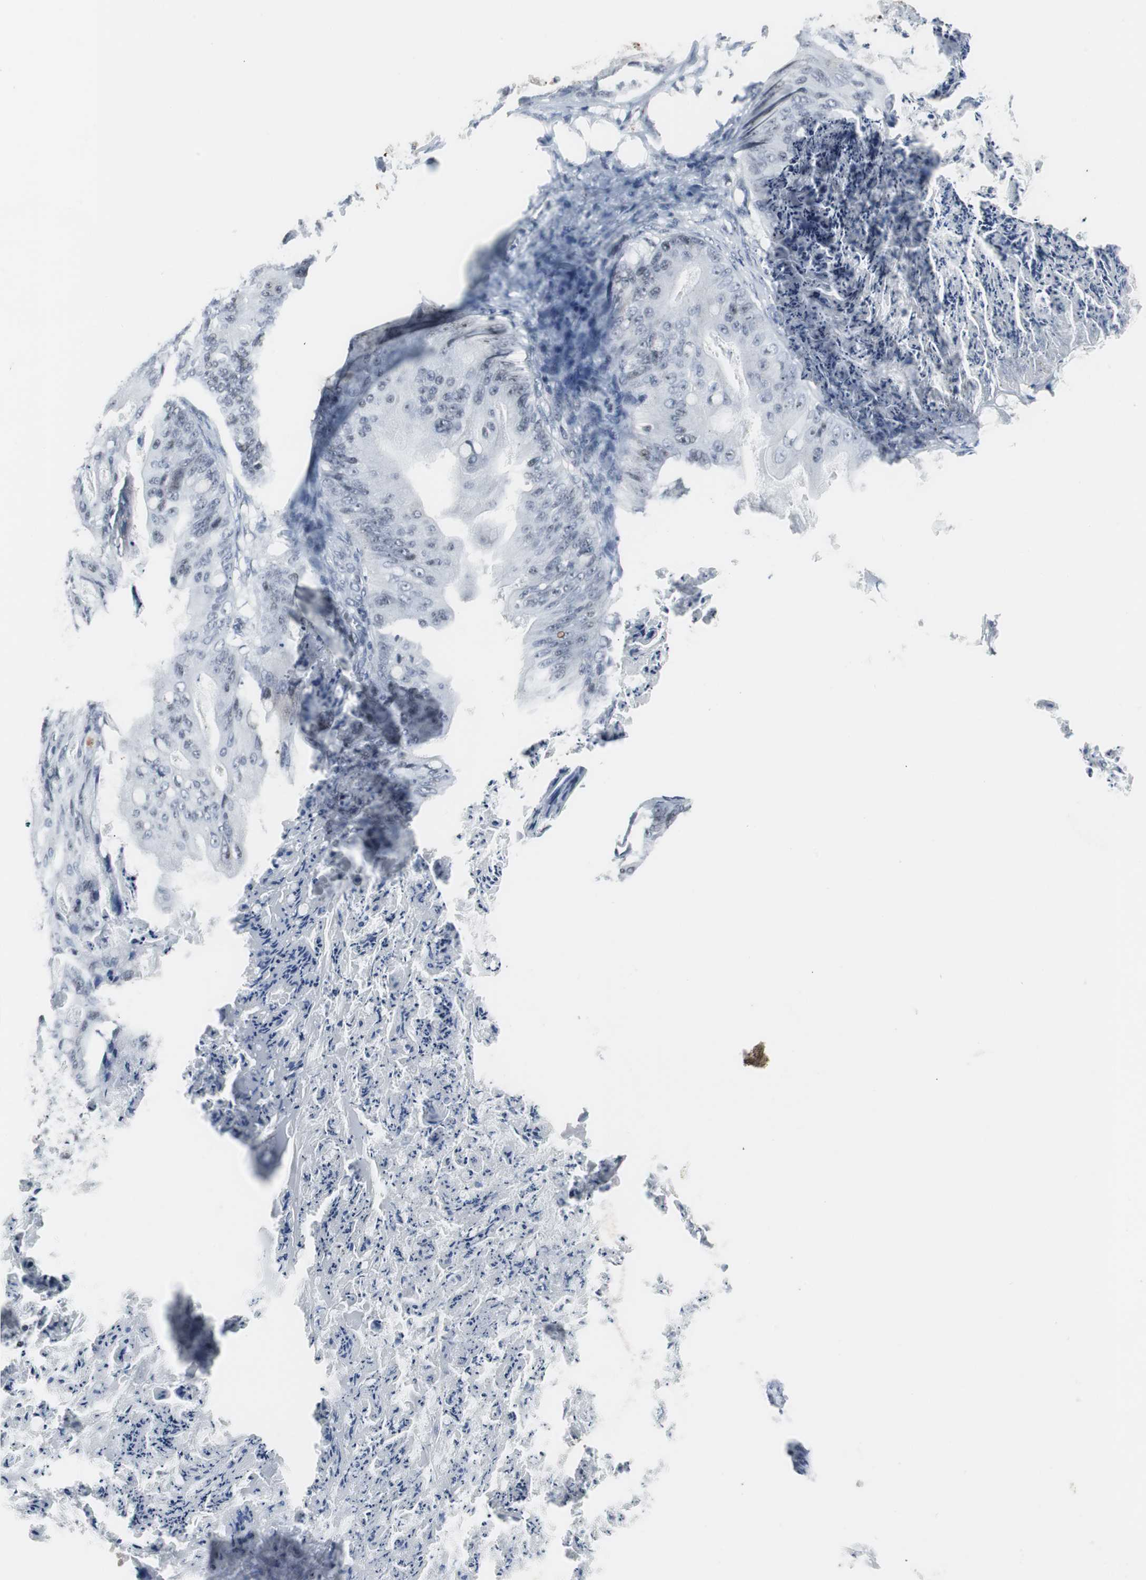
{"staining": {"intensity": "negative", "quantity": "none", "location": "none"}, "tissue": "ovarian cancer", "cell_type": "Tumor cells", "image_type": "cancer", "snomed": [{"axis": "morphology", "description": "Cystadenocarcinoma, mucinous, NOS"}, {"axis": "topography", "description": "Ovary"}], "caption": "Protein analysis of ovarian cancer demonstrates no significant expression in tumor cells. (Stains: DAB (3,3'-diaminobenzidine) immunohistochemistry with hematoxylin counter stain, Microscopy: brightfield microscopy at high magnification).", "gene": "DOK1", "patient": {"sex": "female", "age": 36}}